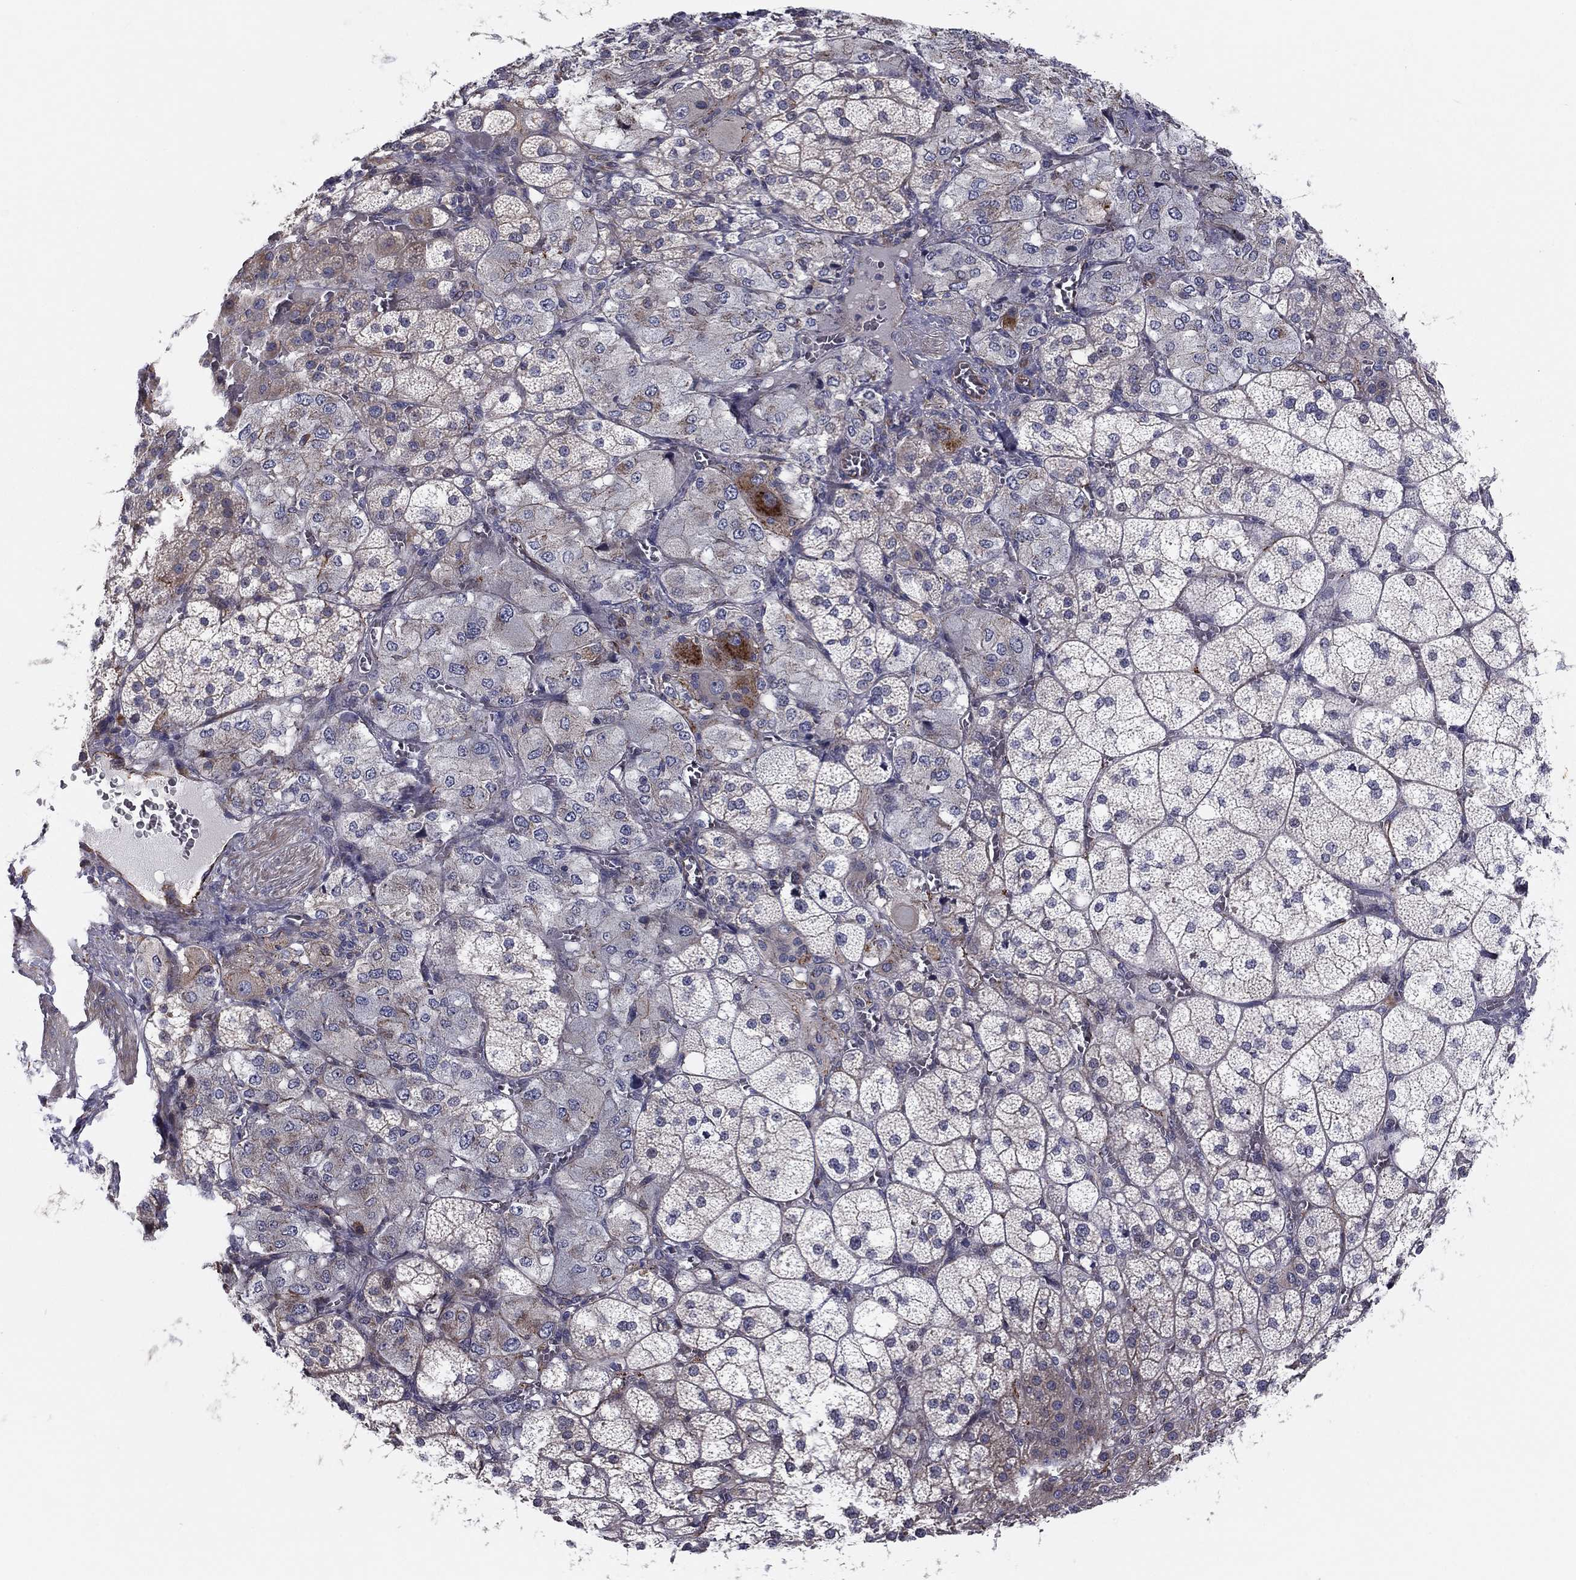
{"staining": {"intensity": "moderate", "quantity": "25%-75%", "location": "cytoplasmic/membranous"}, "tissue": "adrenal gland", "cell_type": "Glandular cells", "image_type": "normal", "snomed": [{"axis": "morphology", "description": "Normal tissue, NOS"}, {"axis": "topography", "description": "Adrenal gland"}], "caption": "IHC image of benign adrenal gland: adrenal gland stained using immunohistochemistry displays medium levels of moderate protein expression localized specifically in the cytoplasmic/membranous of glandular cells, appearing as a cytoplasmic/membranous brown color.", "gene": "CLSTN1", "patient": {"sex": "female", "age": 60}}